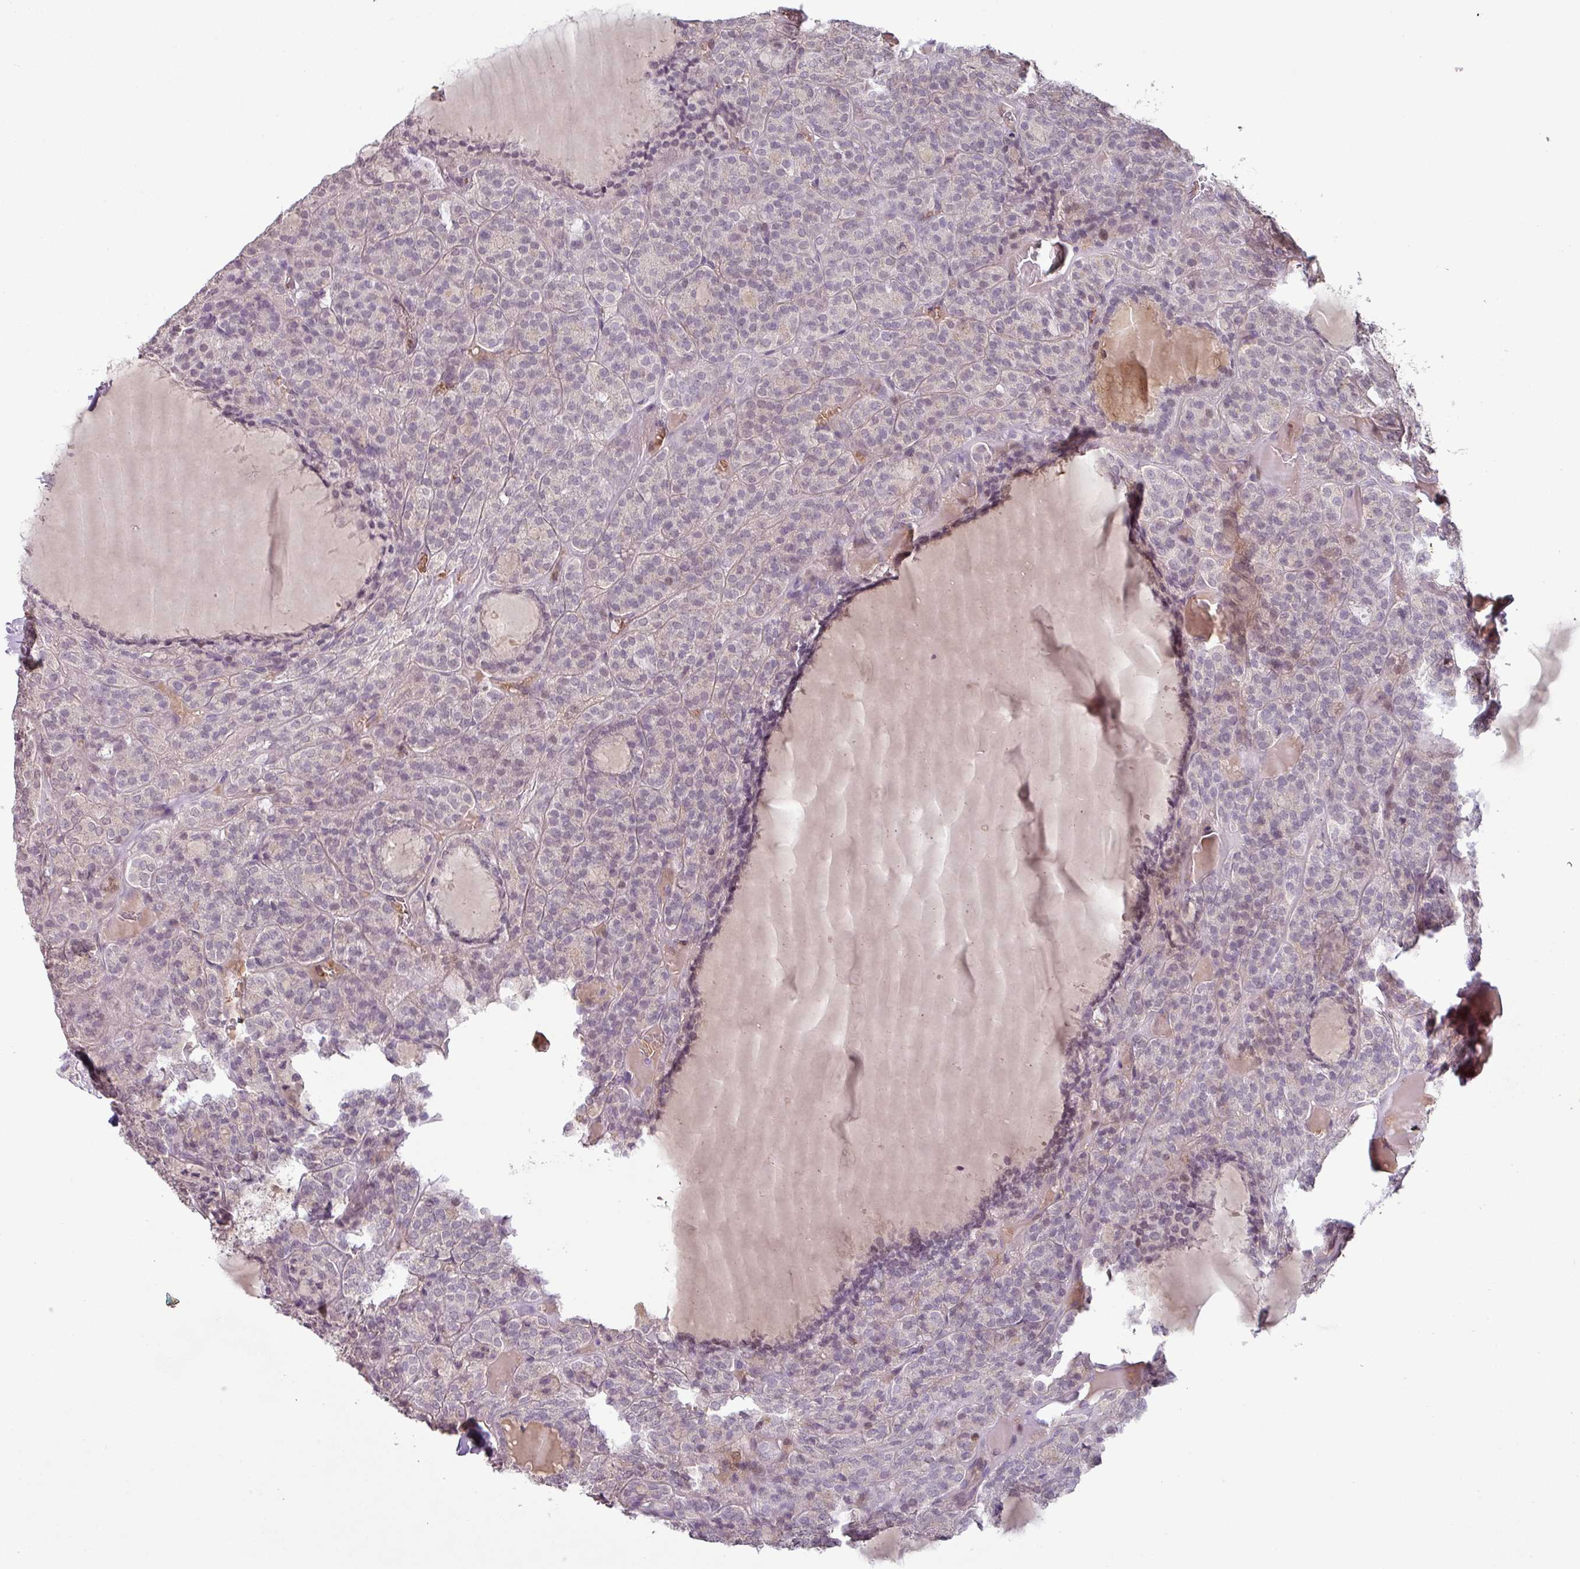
{"staining": {"intensity": "negative", "quantity": "none", "location": "none"}, "tissue": "thyroid cancer", "cell_type": "Tumor cells", "image_type": "cancer", "snomed": [{"axis": "morphology", "description": "Follicular adenoma carcinoma, NOS"}, {"axis": "topography", "description": "Thyroid gland"}], "caption": "Immunohistochemistry (IHC) histopathology image of thyroid cancer (follicular adenoma carcinoma) stained for a protein (brown), which demonstrates no positivity in tumor cells.", "gene": "SLC5A10", "patient": {"sex": "female", "age": 63}}